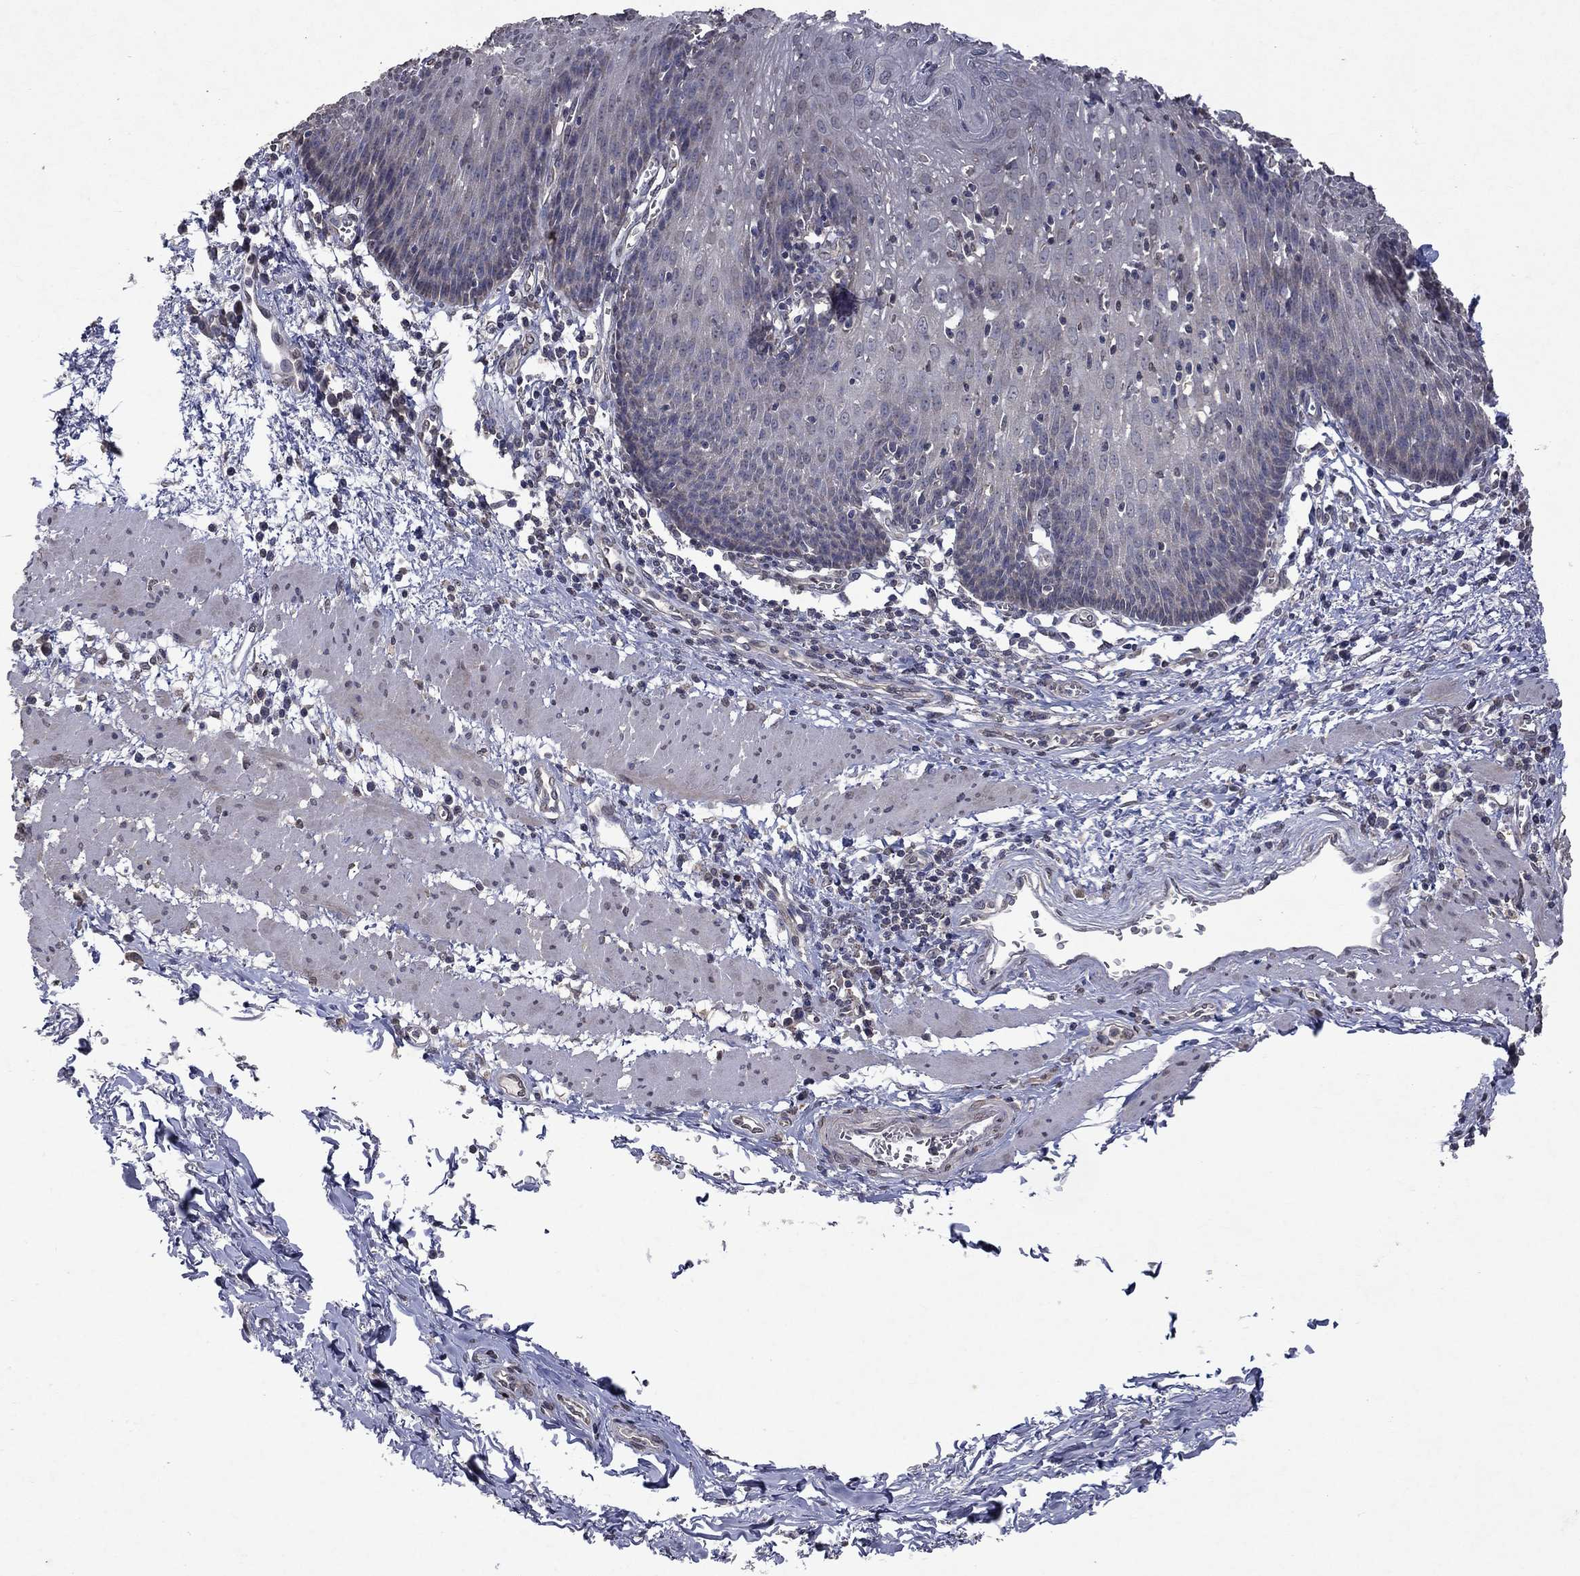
{"staining": {"intensity": "negative", "quantity": "none", "location": "none"}, "tissue": "esophagus", "cell_type": "Squamous epithelial cells", "image_type": "normal", "snomed": [{"axis": "morphology", "description": "Normal tissue, NOS"}, {"axis": "topography", "description": "Esophagus"}], "caption": "Immunohistochemical staining of benign esophagus demonstrates no significant expression in squamous epithelial cells. The staining is performed using DAB brown chromogen with nuclei counter-stained in using hematoxylin.", "gene": "TTC38", "patient": {"sex": "male", "age": 57}}